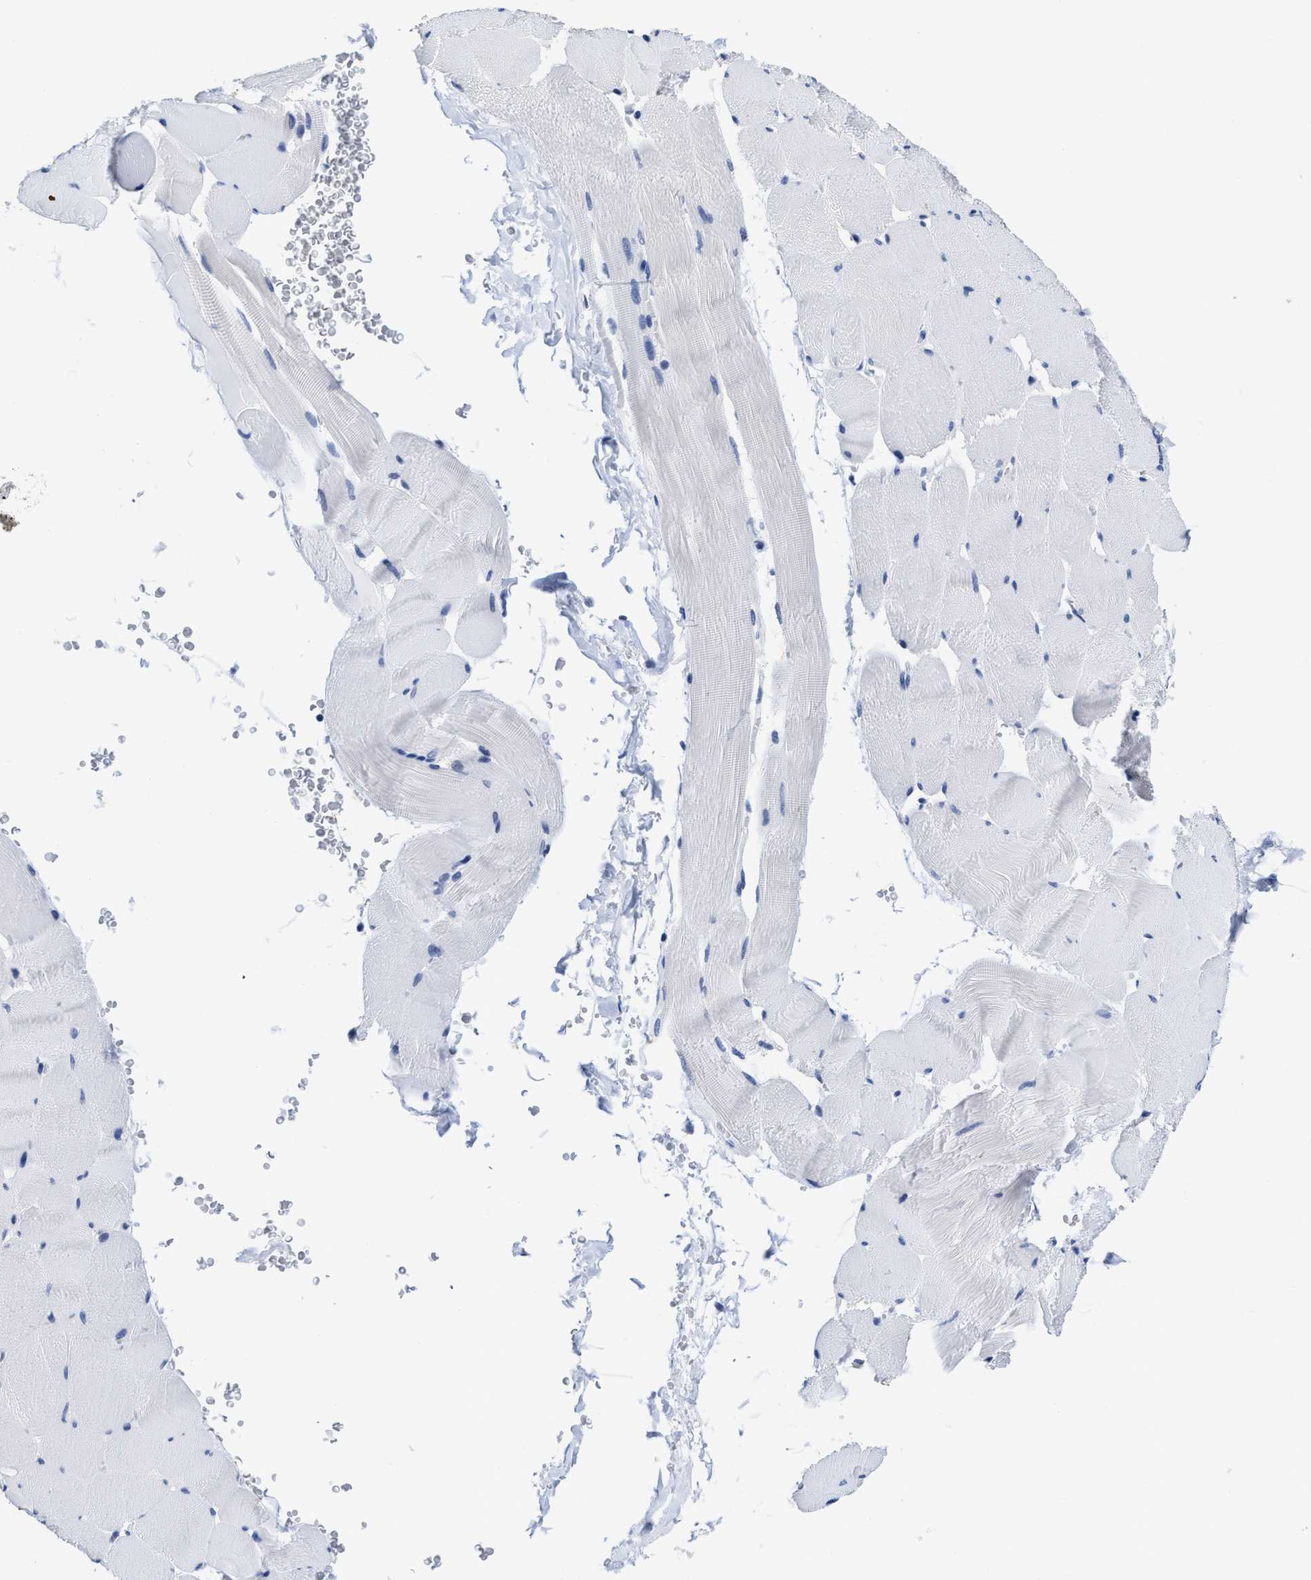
{"staining": {"intensity": "negative", "quantity": "none", "location": "none"}, "tissue": "skeletal muscle", "cell_type": "Myocytes", "image_type": "normal", "snomed": [{"axis": "morphology", "description": "Normal tissue, NOS"}, {"axis": "topography", "description": "Skeletal muscle"}], "caption": "Photomicrograph shows no significant protein staining in myocytes of unremarkable skeletal muscle. The staining is performed using DAB (3,3'-diaminobenzidine) brown chromogen with nuclei counter-stained in using hematoxylin.", "gene": "HOOK1", "patient": {"sex": "male", "age": 62}}